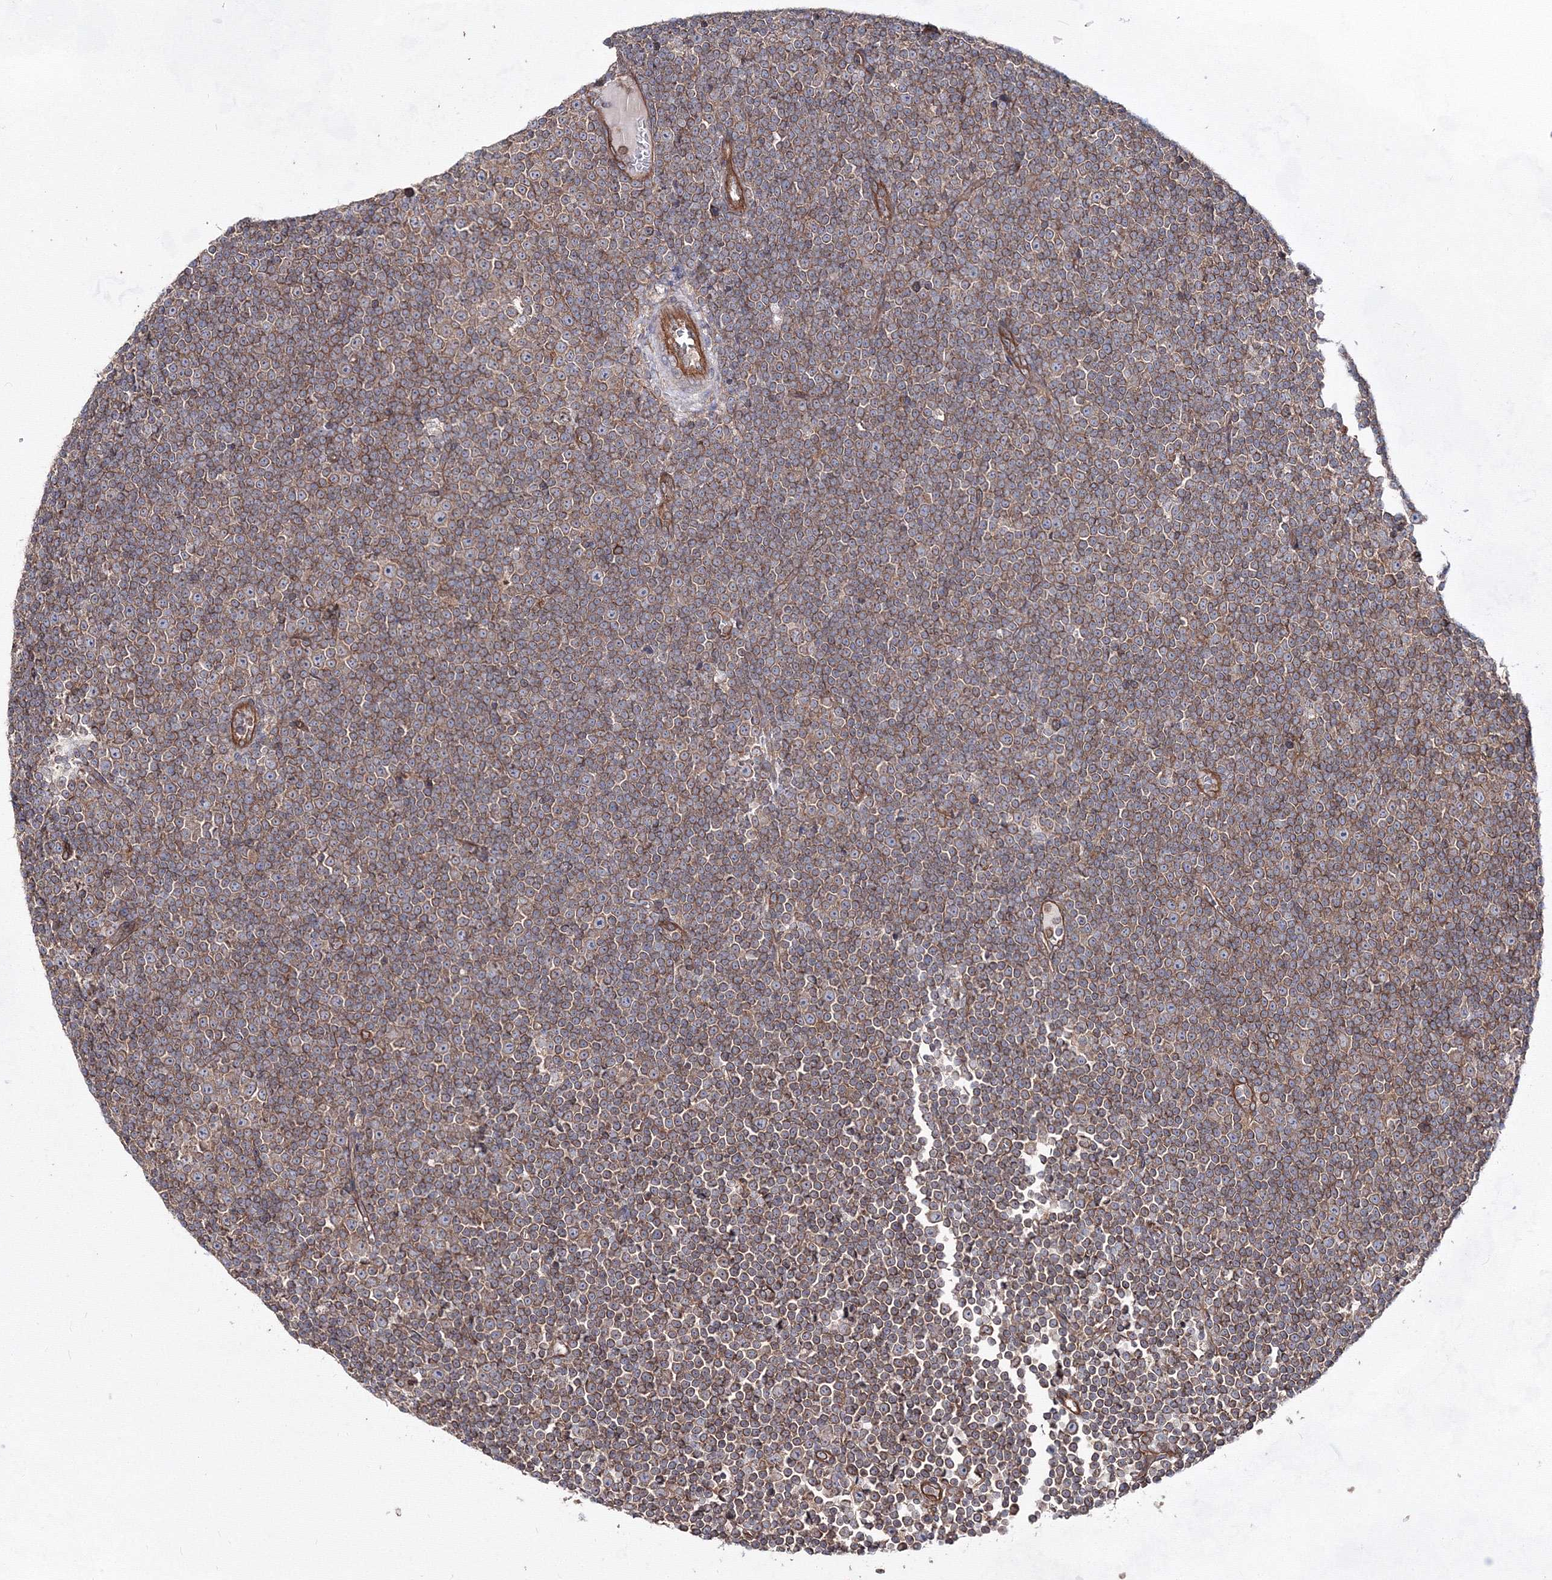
{"staining": {"intensity": "moderate", "quantity": ">75%", "location": "cytoplasmic/membranous"}, "tissue": "lymphoma", "cell_type": "Tumor cells", "image_type": "cancer", "snomed": [{"axis": "morphology", "description": "Malignant lymphoma, non-Hodgkin's type, Low grade"}, {"axis": "topography", "description": "Lymph node"}], "caption": "The micrograph shows immunohistochemical staining of low-grade malignant lymphoma, non-Hodgkin's type. There is moderate cytoplasmic/membranous staining is appreciated in approximately >75% of tumor cells.", "gene": "EXOC6", "patient": {"sex": "female", "age": 67}}